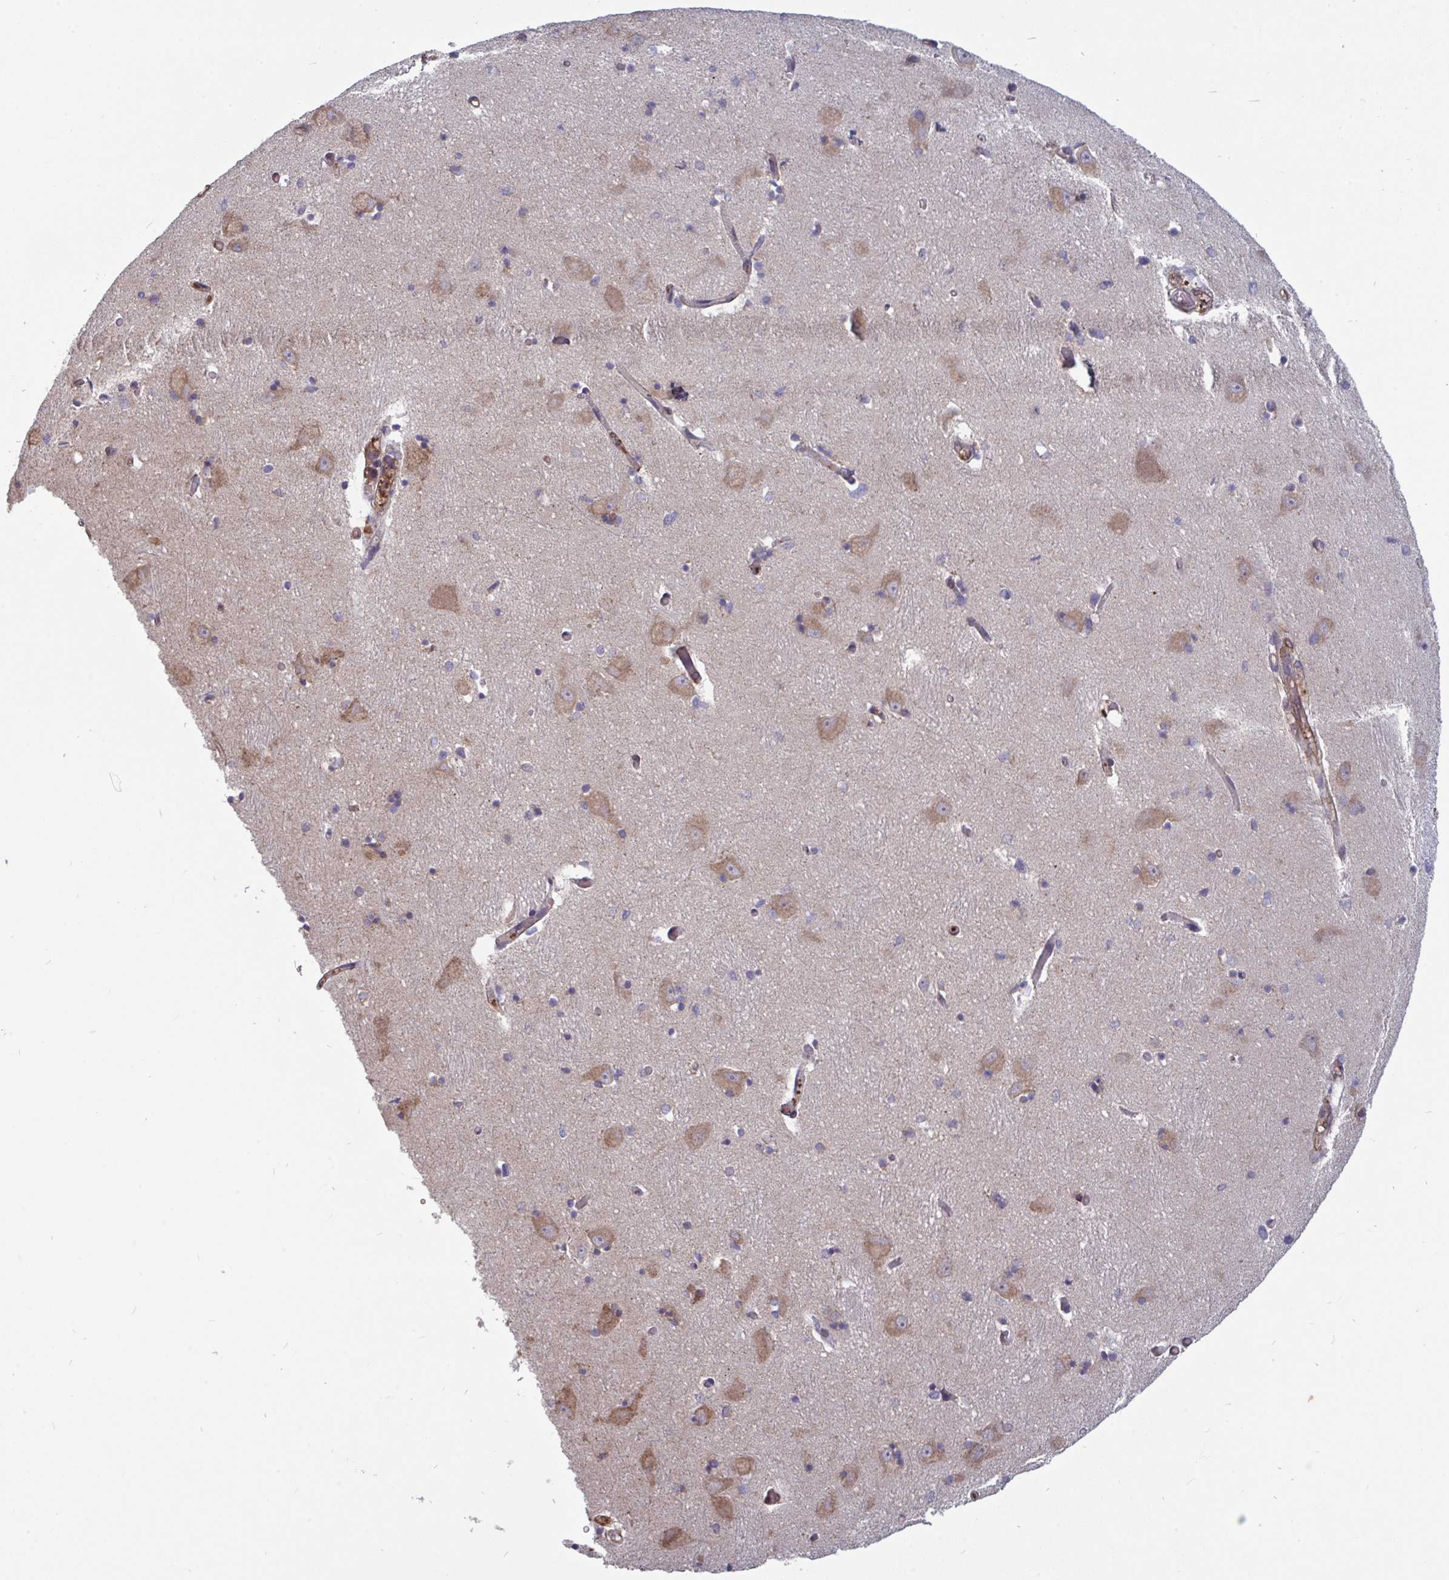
{"staining": {"intensity": "weak", "quantity": "25%-75%", "location": "cytoplasmic/membranous"}, "tissue": "caudate", "cell_type": "Glial cells", "image_type": "normal", "snomed": [{"axis": "morphology", "description": "Normal tissue, NOS"}, {"axis": "topography", "description": "Lateral ventricle wall"}, {"axis": "topography", "description": "Hippocampus"}], "caption": "Brown immunohistochemical staining in unremarkable human caudate shows weak cytoplasmic/membranous expression in about 25%-75% of glial cells. Nuclei are stained in blue.", "gene": "ISCU", "patient": {"sex": "female", "age": 63}}